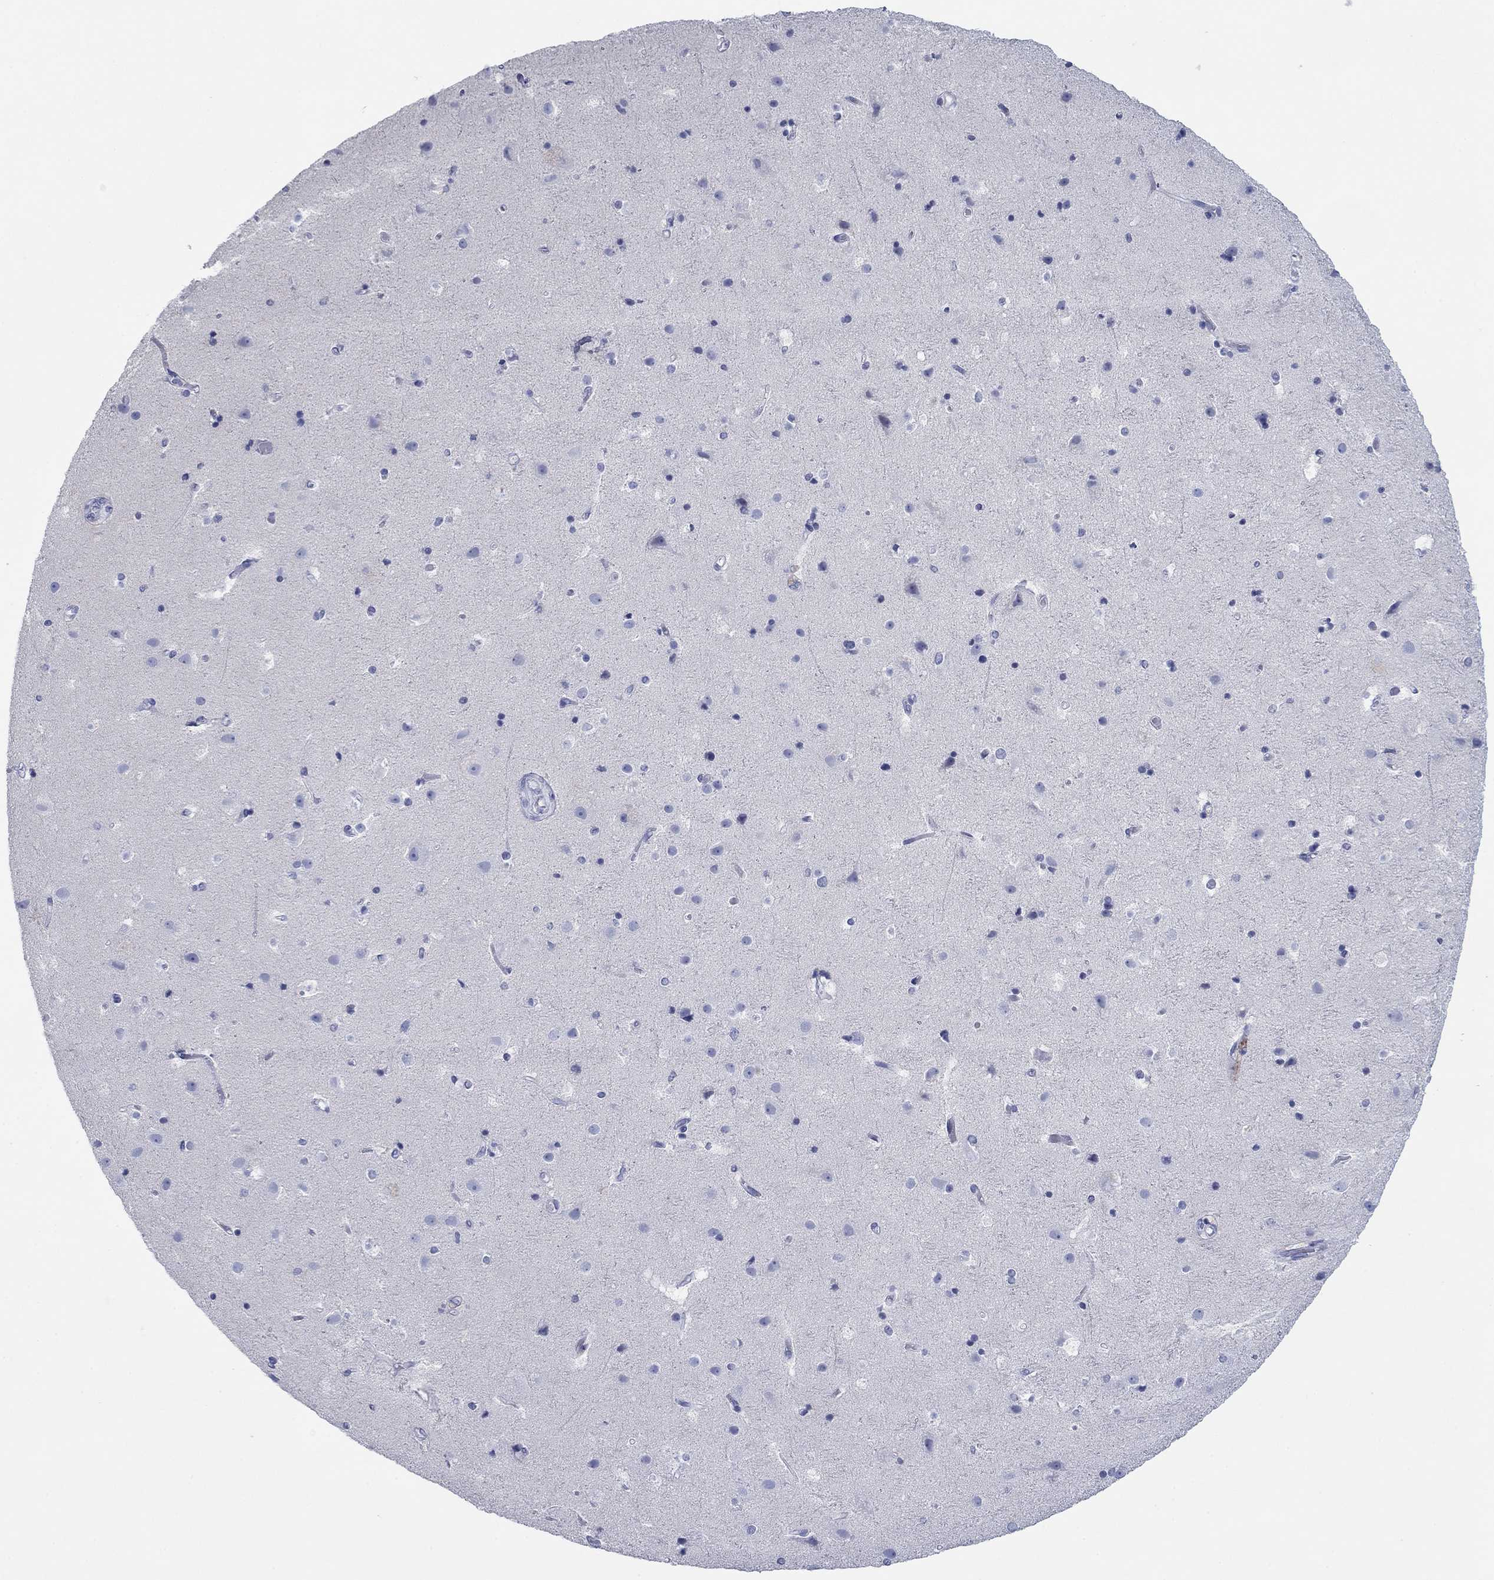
{"staining": {"intensity": "negative", "quantity": "none", "location": "none"}, "tissue": "cerebral cortex", "cell_type": "Endothelial cells", "image_type": "normal", "snomed": [{"axis": "morphology", "description": "Normal tissue, NOS"}, {"axis": "topography", "description": "Cerebral cortex"}], "caption": "IHC histopathology image of benign cerebral cortex stained for a protein (brown), which shows no expression in endothelial cells.", "gene": "PDYN", "patient": {"sex": "female", "age": 52}}